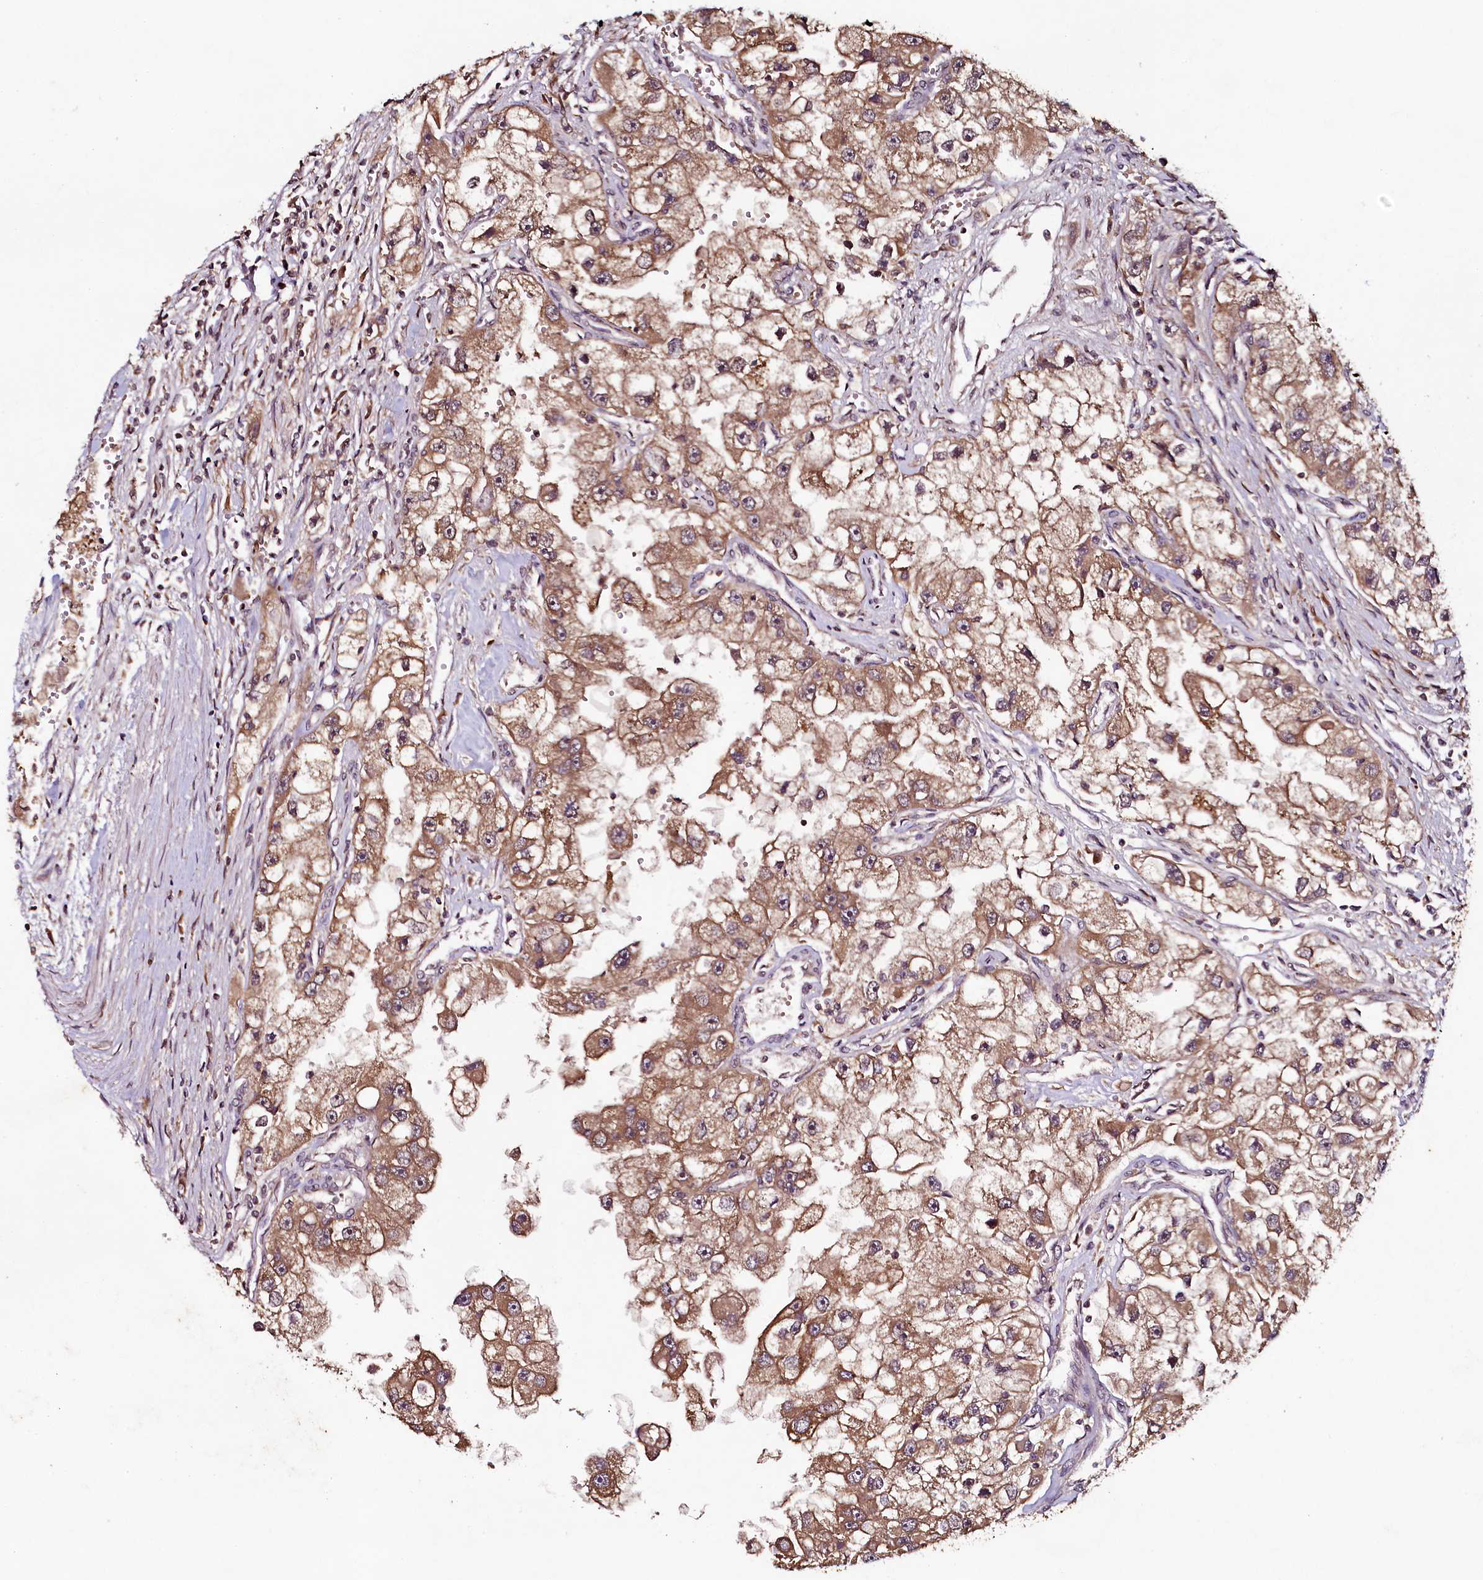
{"staining": {"intensity": "moderate", "quantity": ">75%", "location": "cytoplasmic/membranous"}, "tissue": "renal cancer", "cell_type": "Tumor cells", "image_type": "cancer", "snomed": [{"axis": "morphology", "description": "Adenocarcinoma, NOS"}, {"axis": "topography", "description": "Kidney"}], "caption": "Immunohistochemistry micrograph of neoplastic tissue: adenocarcinoma (renal) stained using immunohistochemistry (IHC) shows medium levels of moderate protein expression localized specifically in the cytoplasmic/membranous of tumor cells, appearing as a cytoplasmic/membranous brown color.", "gene": "SEC24C", "patient": {"sex": "male", "age": 63}}